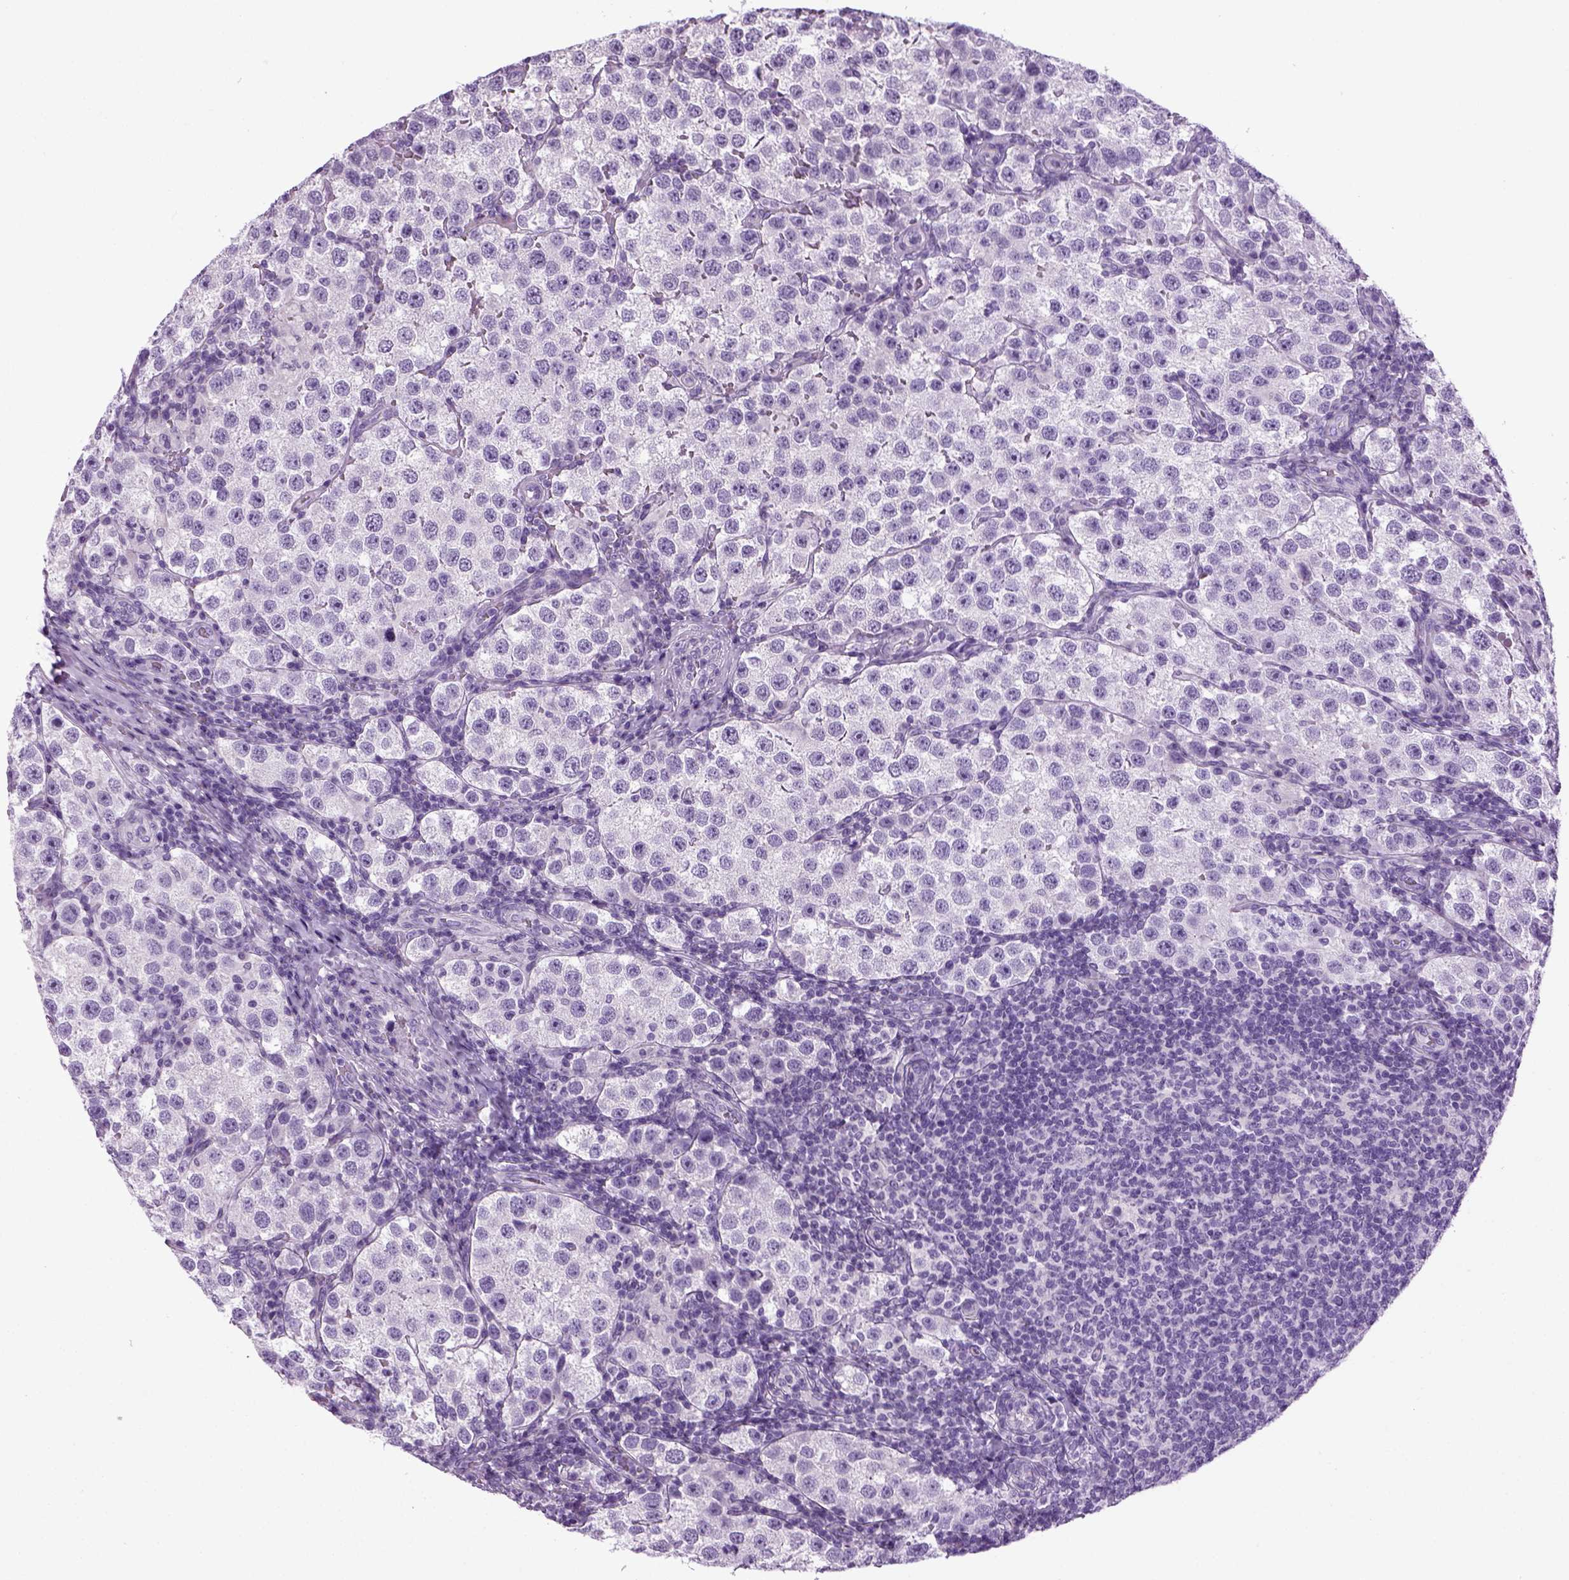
{"staining": {"intensity": "negative", "quantity": "none", "location": "none"}, "tissue": "testis cancer", "cell_type": "Tumor cells", "image_type": "cancer", "snomed": [{"axis": "morphology", "description": "Seminoma, NOS"}, {"axis": "topography", "description": "Testis"}], "caption": "This is an IHC histopathology image of testis cancer. There is no expression in tumor cells.", "gene": "HMCN2", "patient": {"sex": "male", "age": 37}}